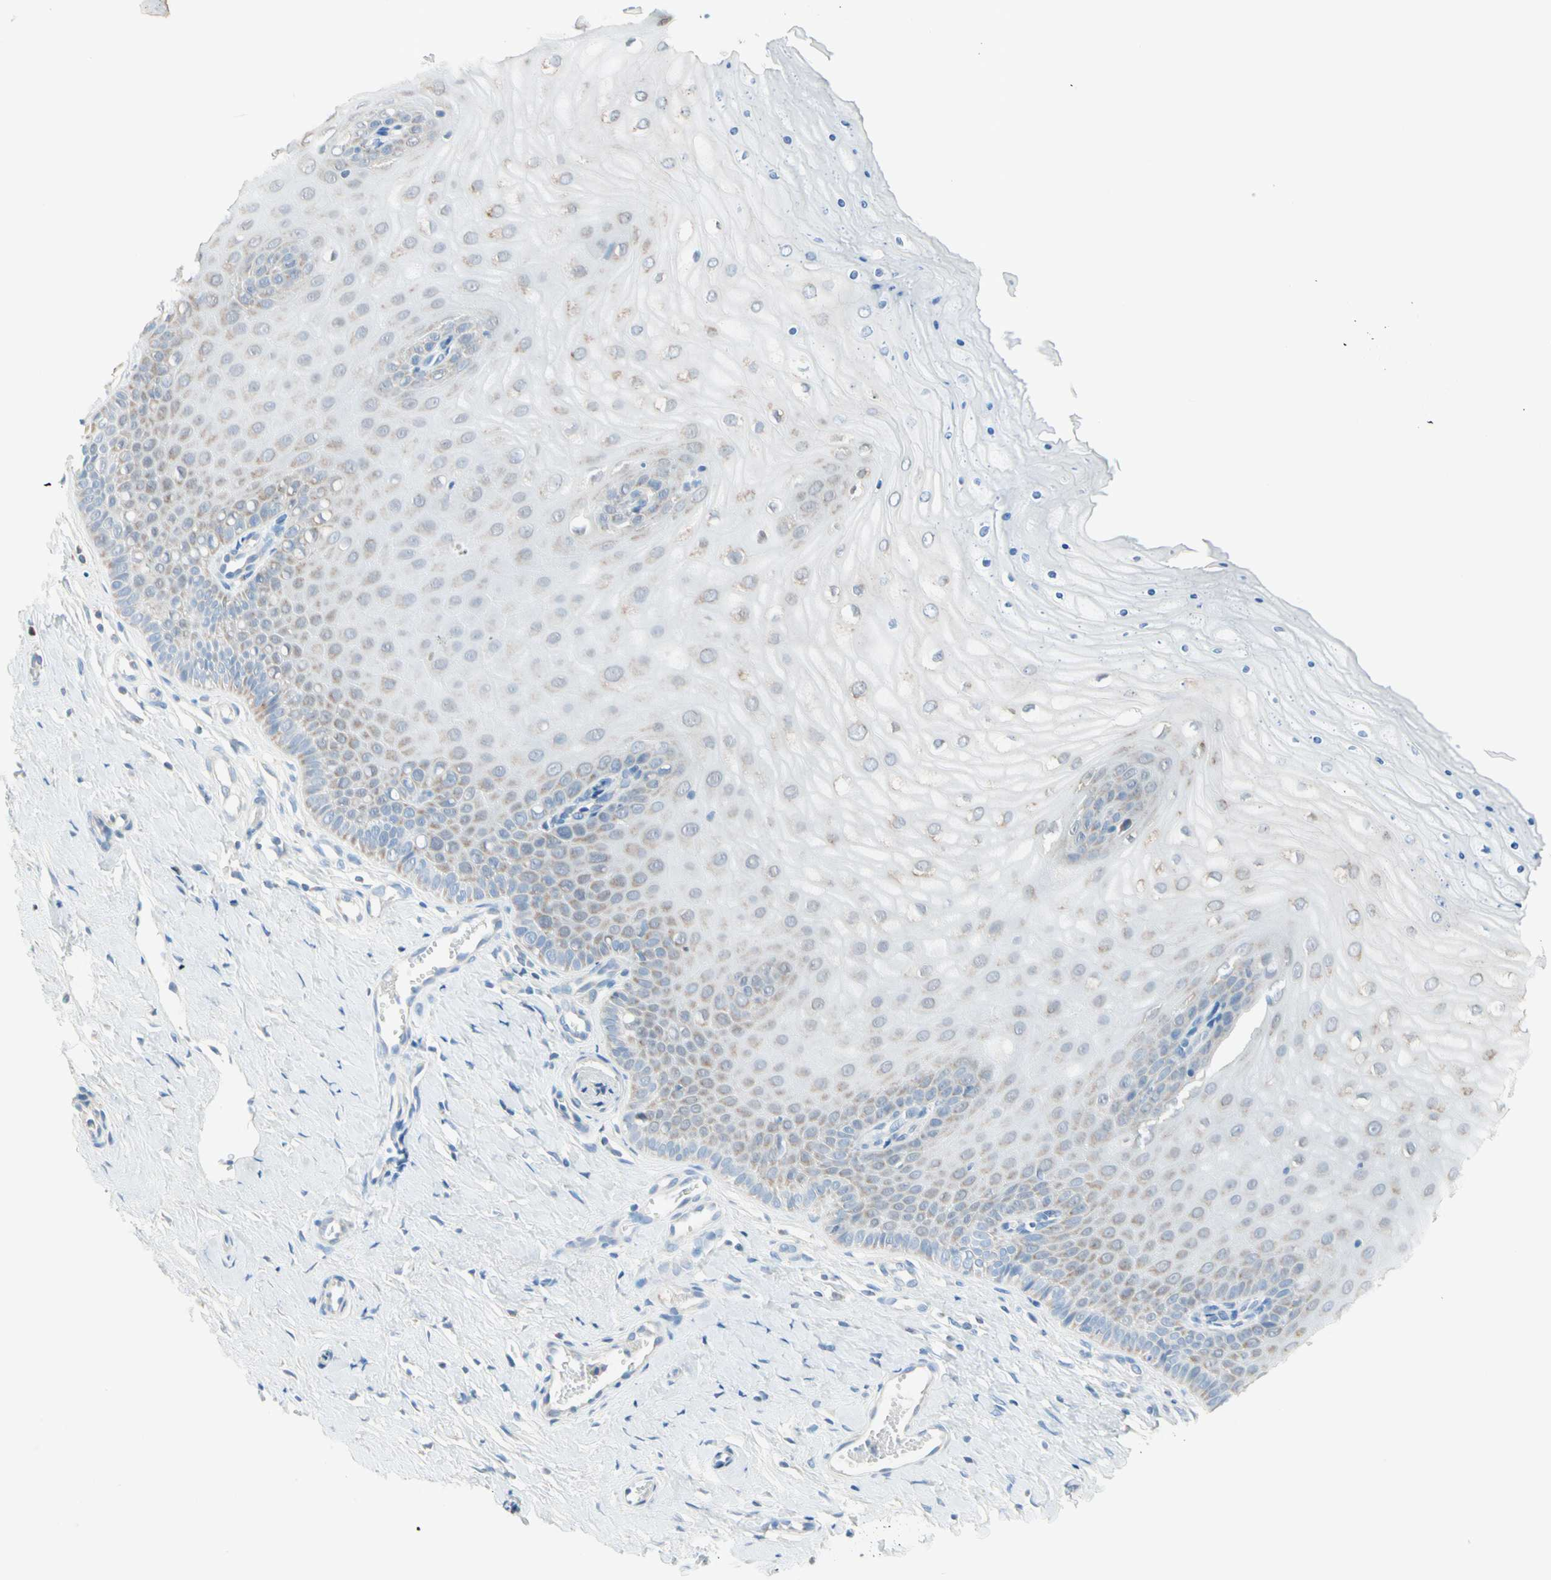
{"staining": {"intensity": "weak", "quantity": "25%-75%", "location": "cytoplasmic/membranous"}, "tissue": "cervix", "cell_type": "Glandular cells", "image_type": "normal", "snomed": [{"axis": "morphology", "description": "Normal tissue, NOS"}, {"axis": "topography", "description": "Cervix"}], "caption": "Benign cervix shows weak cytoplasmic/membranous staining in about 25%-75% of glandular cells, visualized by immunohistochemistry. Nuclei are stained in blue.", "gene": "MFF", "patient": {"sex": "female", "age": 55}}